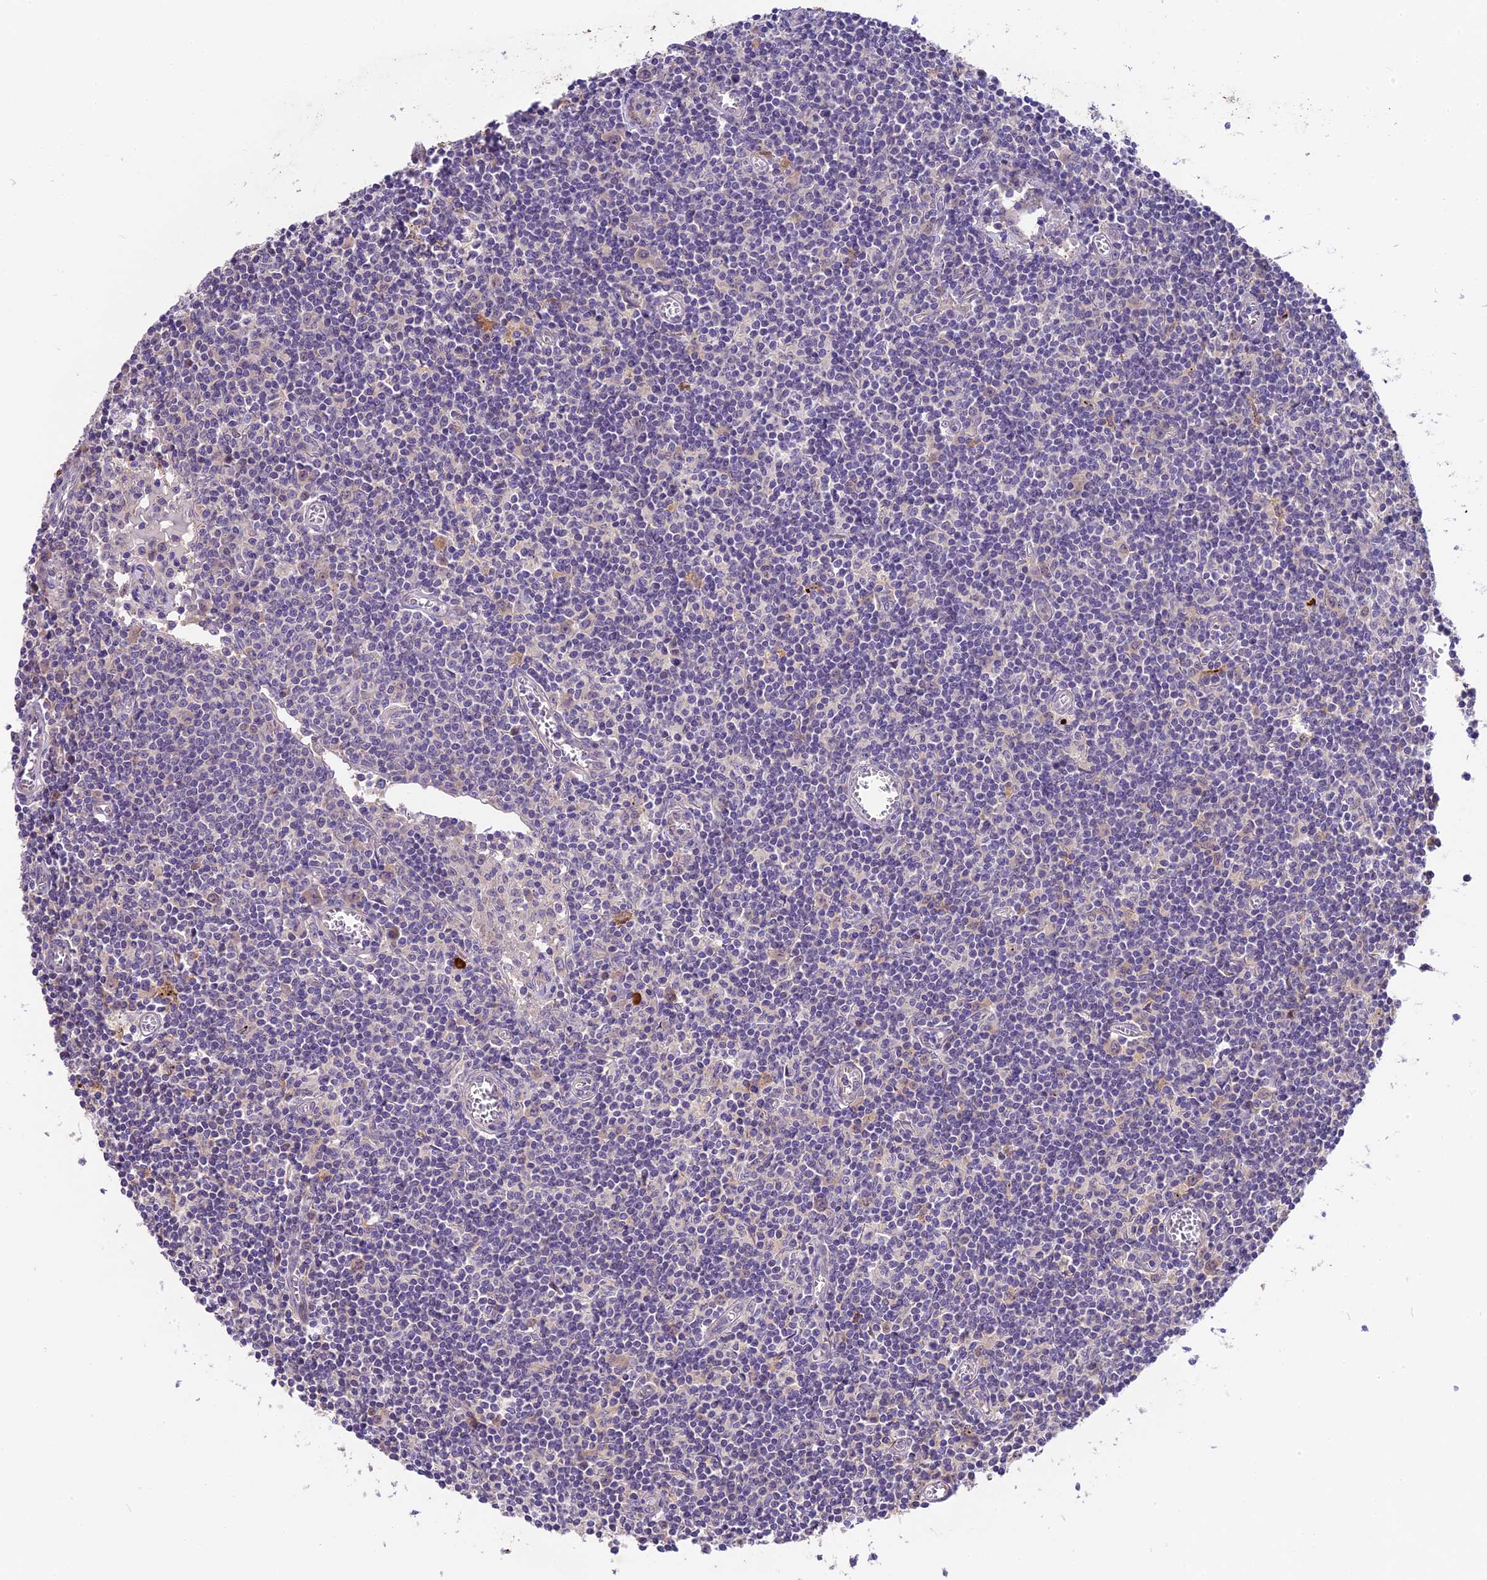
{"staining": {"intensity": "weak", "quantity": "<25%", "location": "cytoplasmic/membranous"}, "tissue": "lymph node", "cell_type": "Germinal center cells", "image_type": "normal", "snomed": [{"axis": "morphology", "description": "Normal tissue, NOS"}, {"axis": "topography", "description": "Lymph node"}], "caption": "Immunohistochemistry histopathology image of unremarkable lymph node stained for a protein (brown), which exhibits no staining in germinal center cells.", "gene": "BSCL2", "patient": {"sex": "female", "age": 55}}